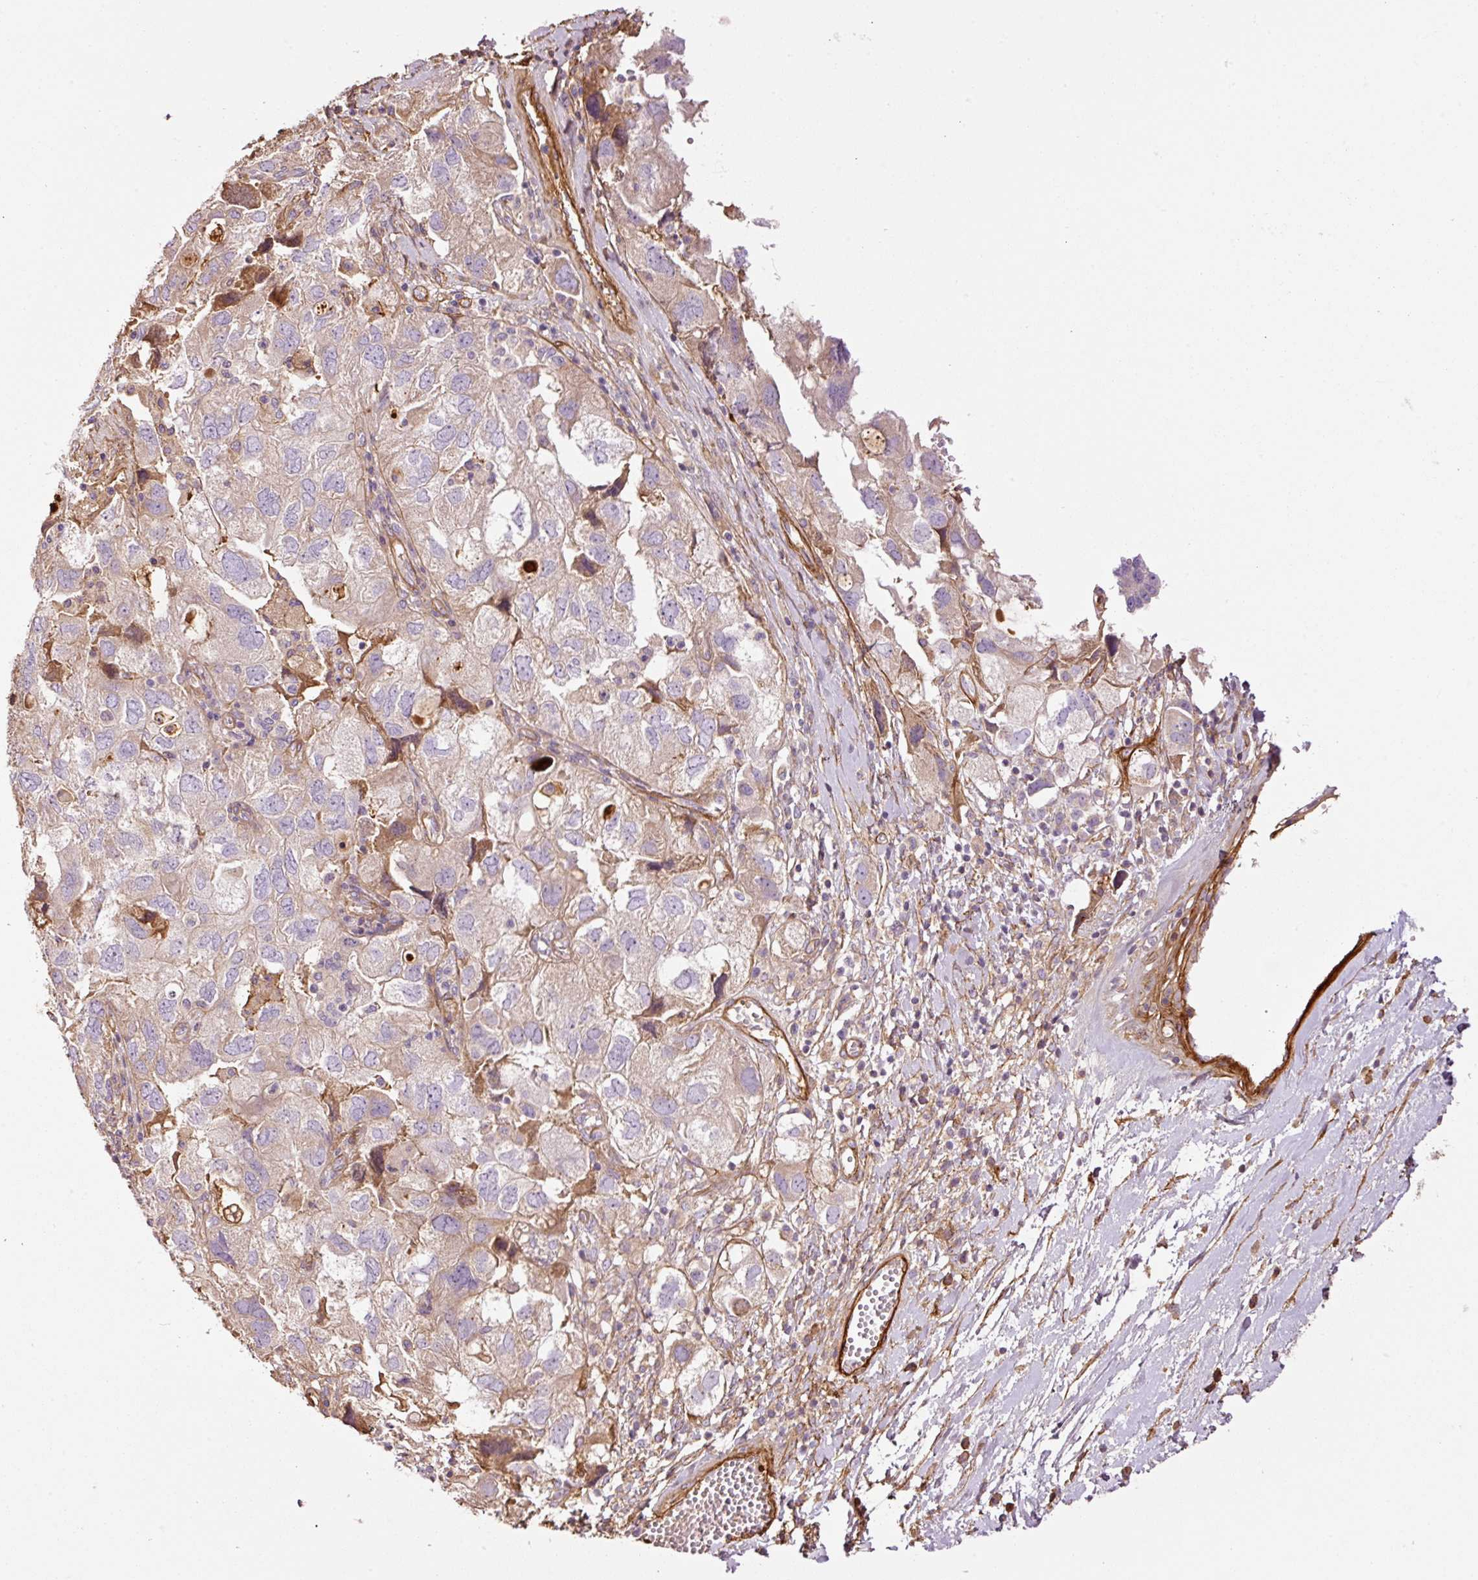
{"staining": {"intensity": "moderate", "quantity": "<25%", "location": "cytoplasmic/membranous"}, "tissue": "ovarian cancer", "cell_type": "Tumor cells", "image_type": "cancer", "snomed": [{"axis": "morphology", "description": "Carcinoma, NOS"}, {"axis": "morphology", "description": "Cystadenocarcinoma, serous, NOS"}, {"axis": "topography", "description": "Ovary"}], "caption": "Protein staining by IHC reveals moderate cytoplasmic/membranous expression in about <25% of tumor cells in ovarian cancer.", "gene": "NID2", "patient": {"sex": "female", "age": 69}}